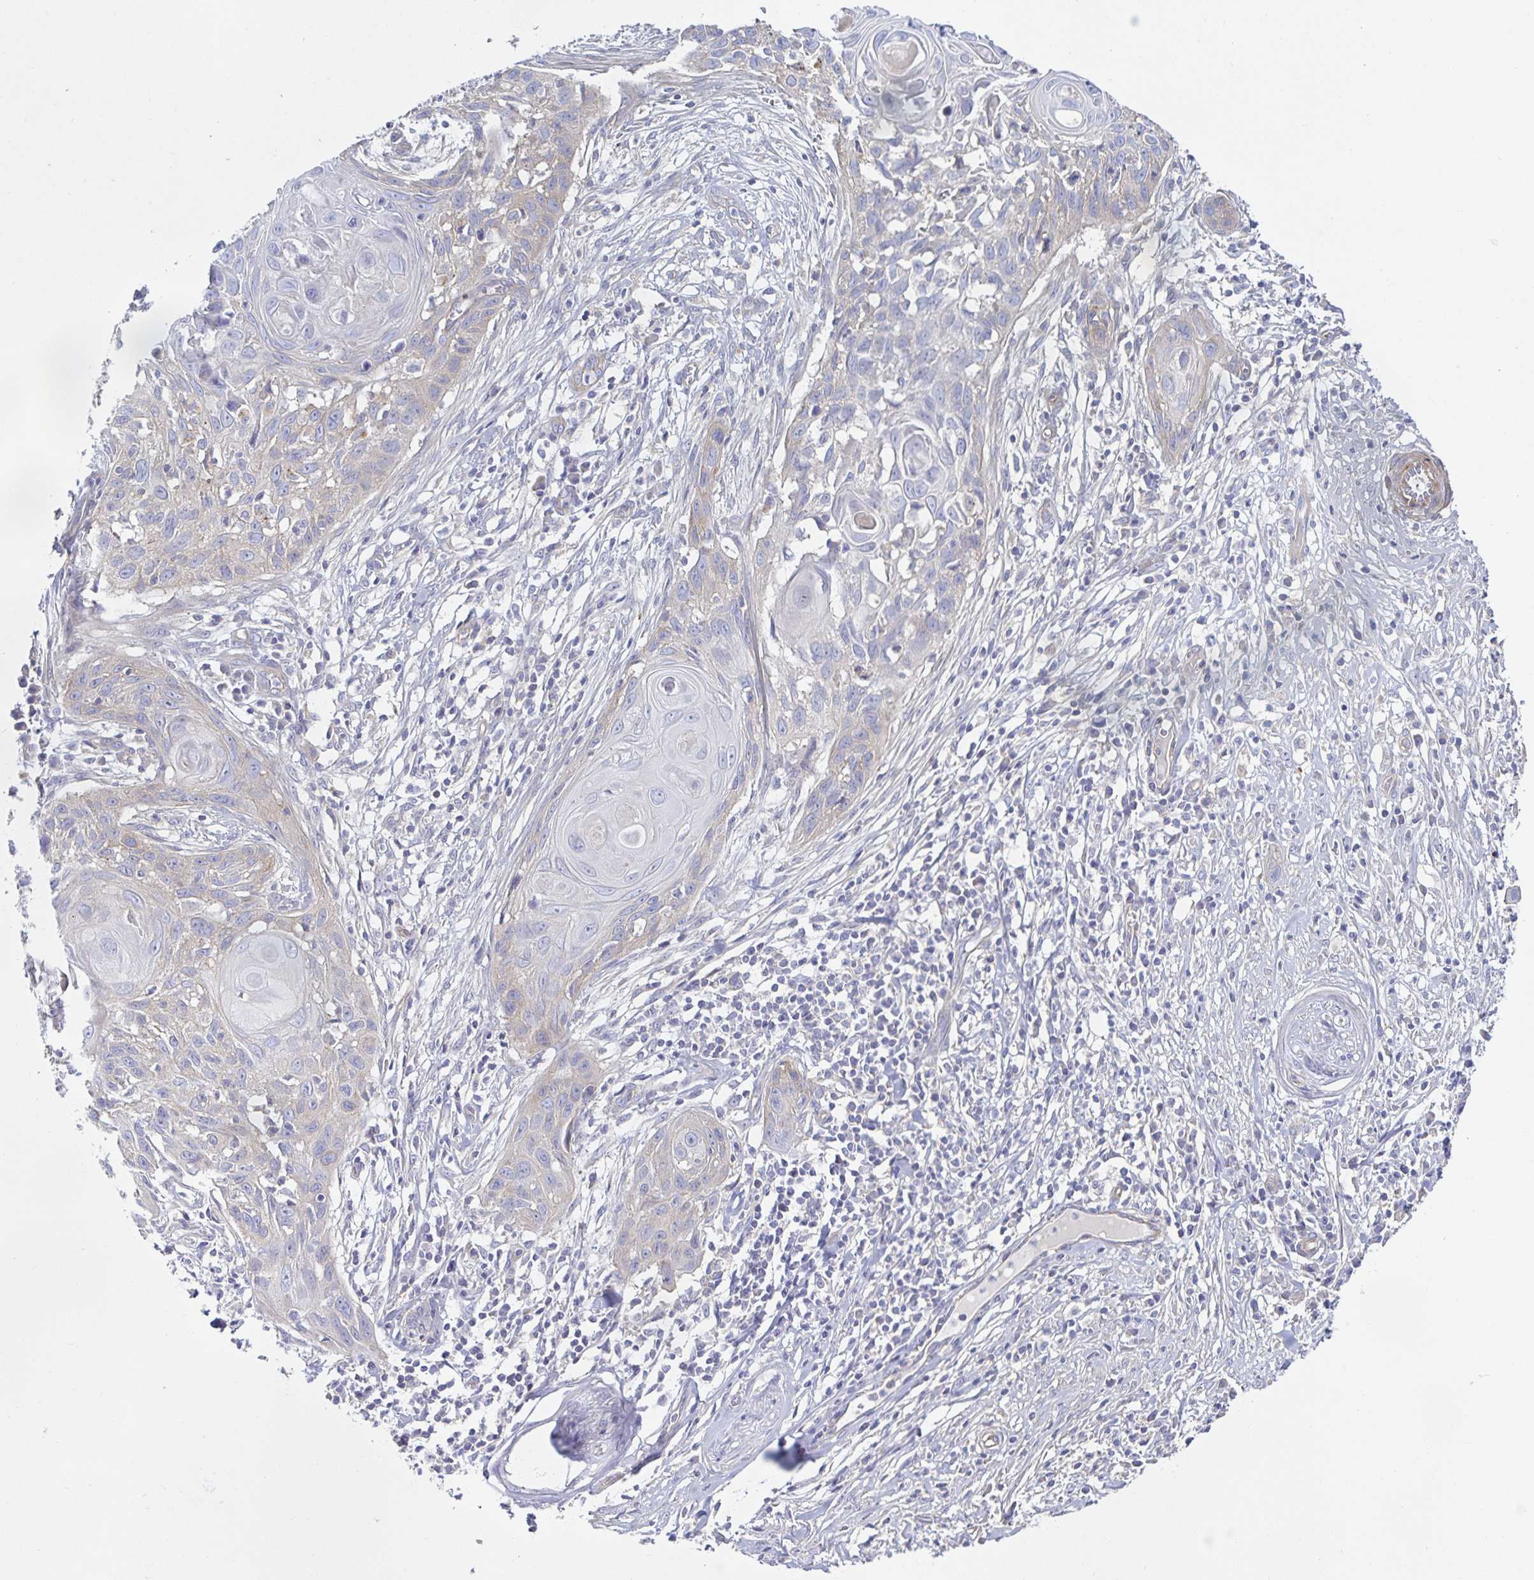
{"staining": {"intensity": "weak", "quantity": "<25%", "location": "cytoplasmic/membranous"}, "tissue": "skin cancer", "cell_type": "Tumor cells", "image_type": "cancer", "snomed": [{"axis": "morphology", "description": "Squamous cell carcinoma, NOS"}, {"axis": "topography", "description": "Skin"}, {"axis": "topography", "description": "Vulva"}], "caption": "A micrograph of skin cancer (squamous cell carcinoma) stained for a protein shows no brown staining in tumor cells. (Stains: DAB IHC with hematoxylin counter stain, Microscopy: brightfield microscopy at high magnification).", "gene": "METTL22", "patient": {"sex": "female", "age": 83}}